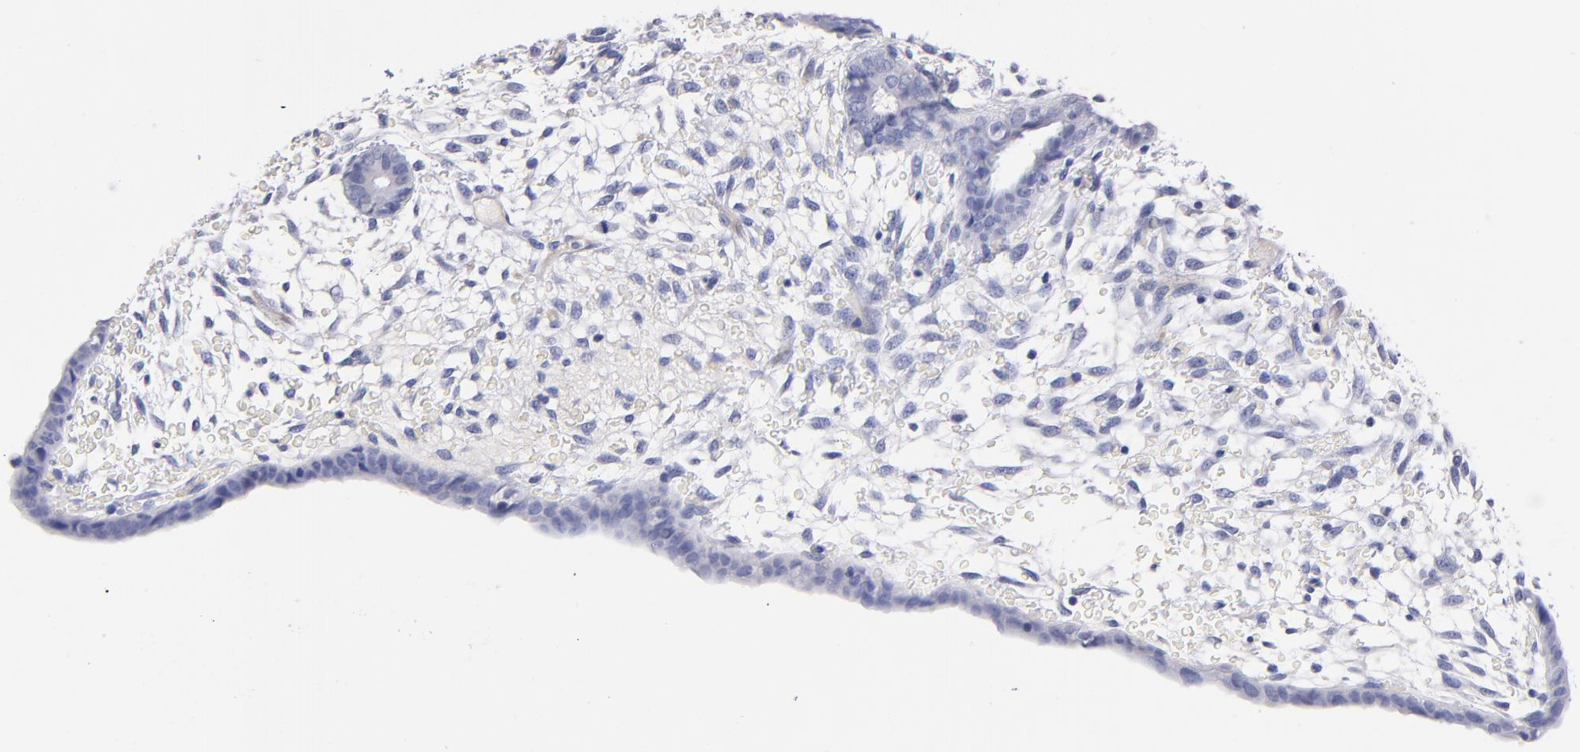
{"staining": {"intensity": "negative", "quantity": "none", "location": "none"}, "tissue": "endometrium", "cell_type": "Cells in endometrial stroma", "image_type": "normal", "snomed": [{"axis": "morphology", "description": "Normal tissue, NOS"}, {"axis": "topography", "description": "Endometrium"}], "caption": "Immunohistochemistry (IHC) photomicrograph of unremarkable endometrium stained for a protein (brown), which shows no positivity in cells in endometrial stroma. The staining was performed using DAB (3,3'-diaminobenzidine) to visualize the protein expression in brown, while the nuclei were stained in blue with hematoxylin (Magnification: 20x).", "gene": "KIT", "patient": {"sex": "female", "age": 42}}